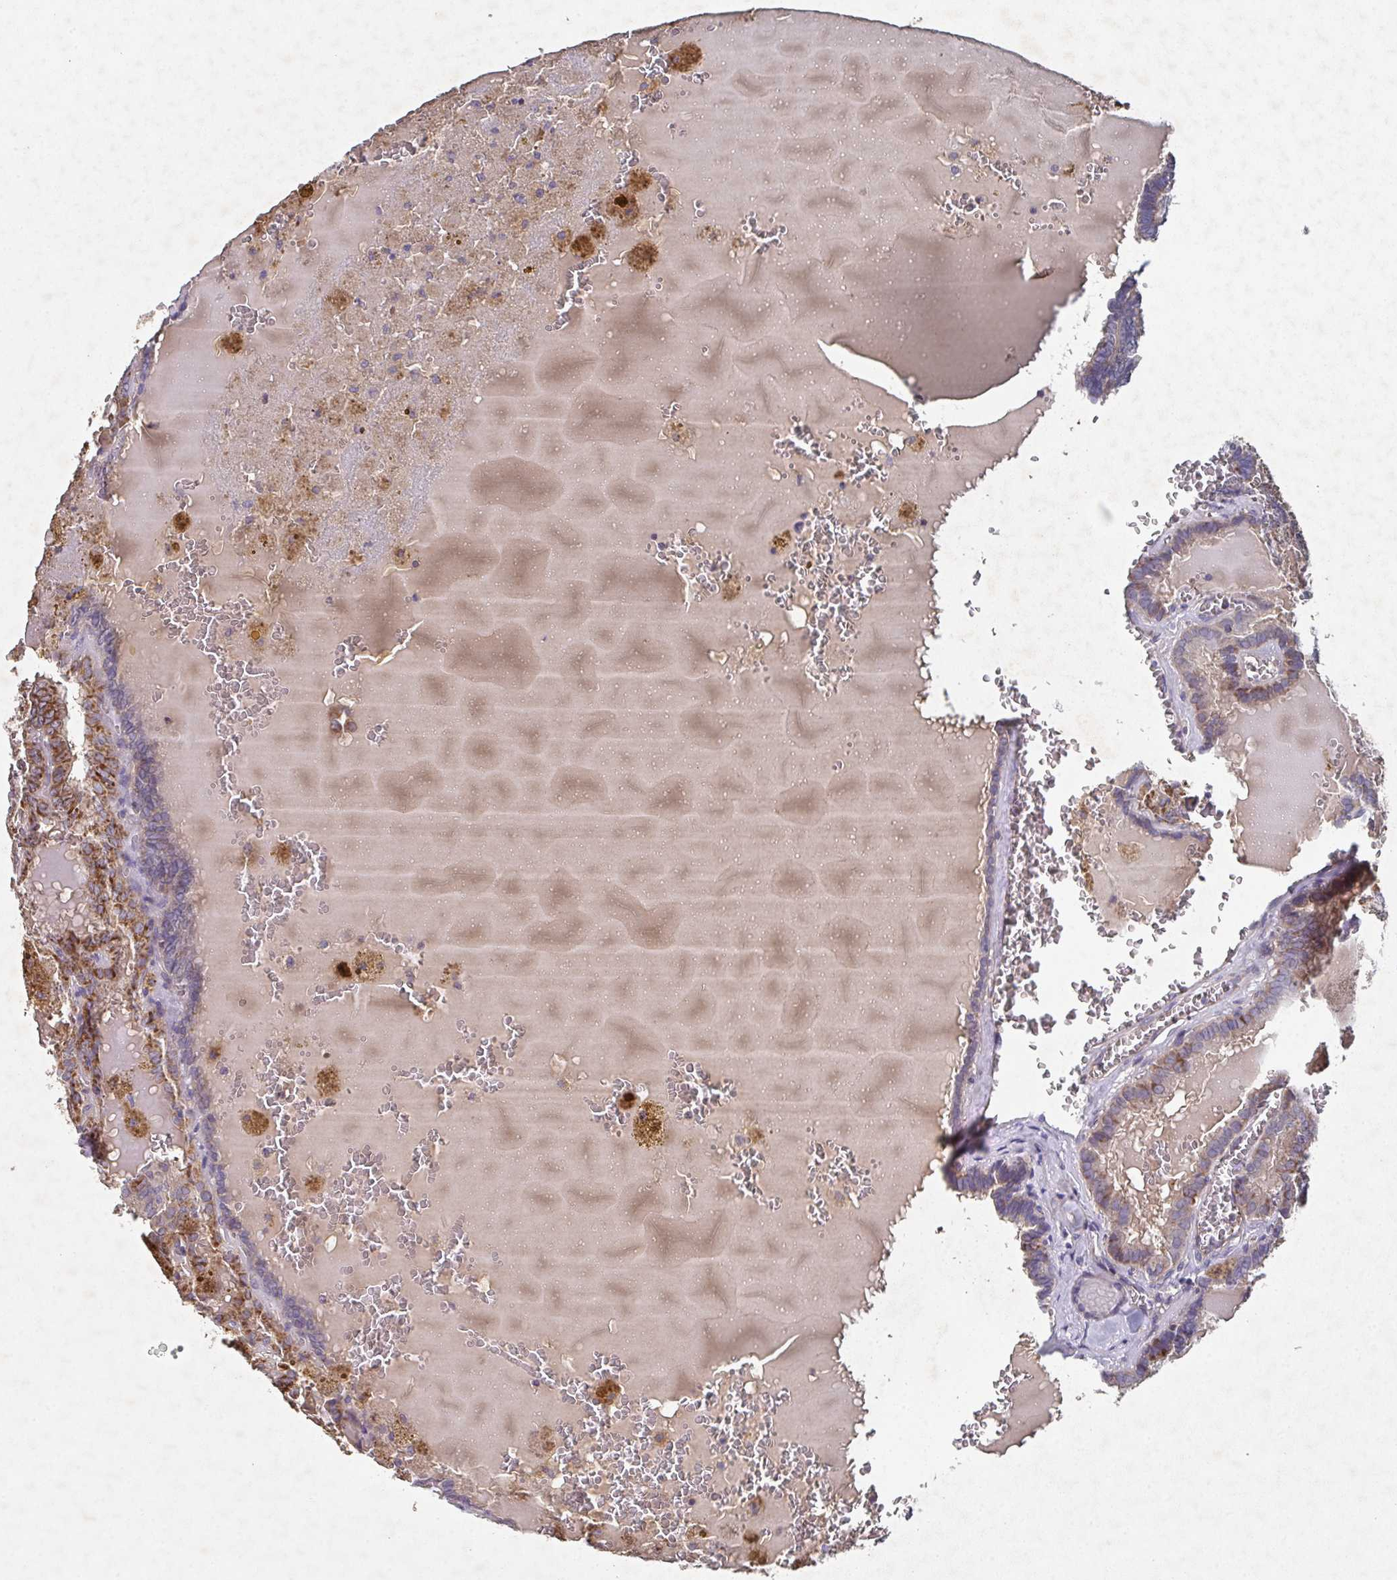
{"staining": {"intensity": "moderate", "quantity": "<25%", "location": "cytoplasmic/membranous"}, "tissue": "thyroid cancer", "cell_type": "Tumor cells", "image_type": "cancer", "snomed": [{"axis": "morphology", "description": "Papillary adenocarcinoma, NOS"}, {"axis": "topography", "description": "Thyroid gland"}], "caption": "Tumor cells reveal moderate cytoplasmic/membranous expression in about <25% of cells in thyroid papillary adenocarcinoma.", "gene": "MT-ND3", "patient": {"sex": "female", "age": 39}}